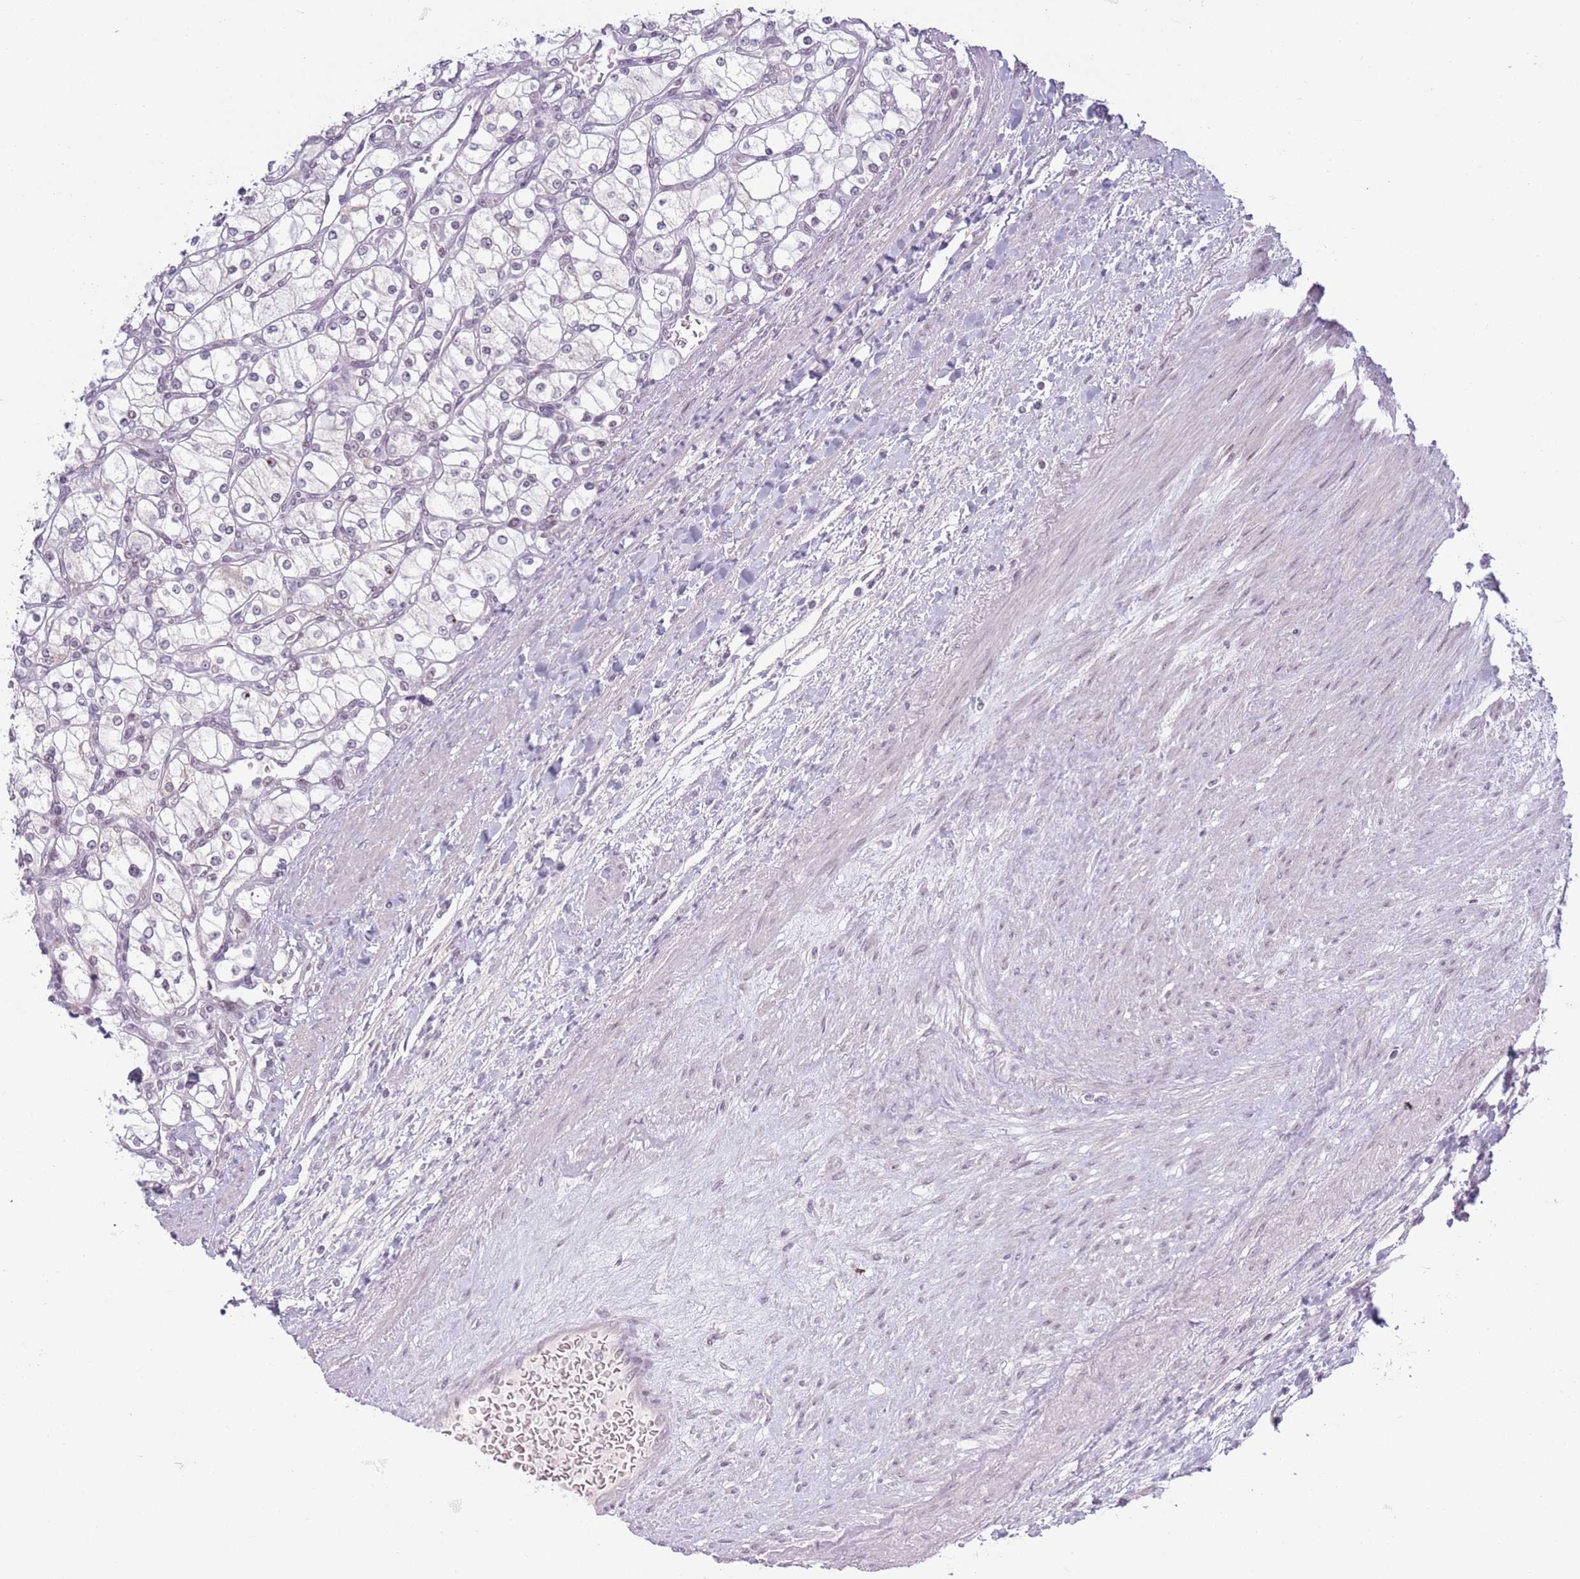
{"staining": {"intensity": "negative", "quantity": "none", "location": "none"}, "tissue": "renal cancer", "cell_type": "Tumor cells", "image_type": "cancer", "snomed": [{"axis": "morphology", "description": "Adenocarcinoma, NOS"}, {"axis": "topography", "description": "Kidney"}], "caption": "DAB (3,3'-diaminobenzidine) immunohistochemical staining of human adenocarcinoma (renal) shows no significant staining in tumor cells. (Brightfield microscopy of DAB (3,3'-diaminobenzidine) immunohistochemistry at high magnification).", "gene": "MRPL34", "patient": {"sex": "male", "age": 80}}